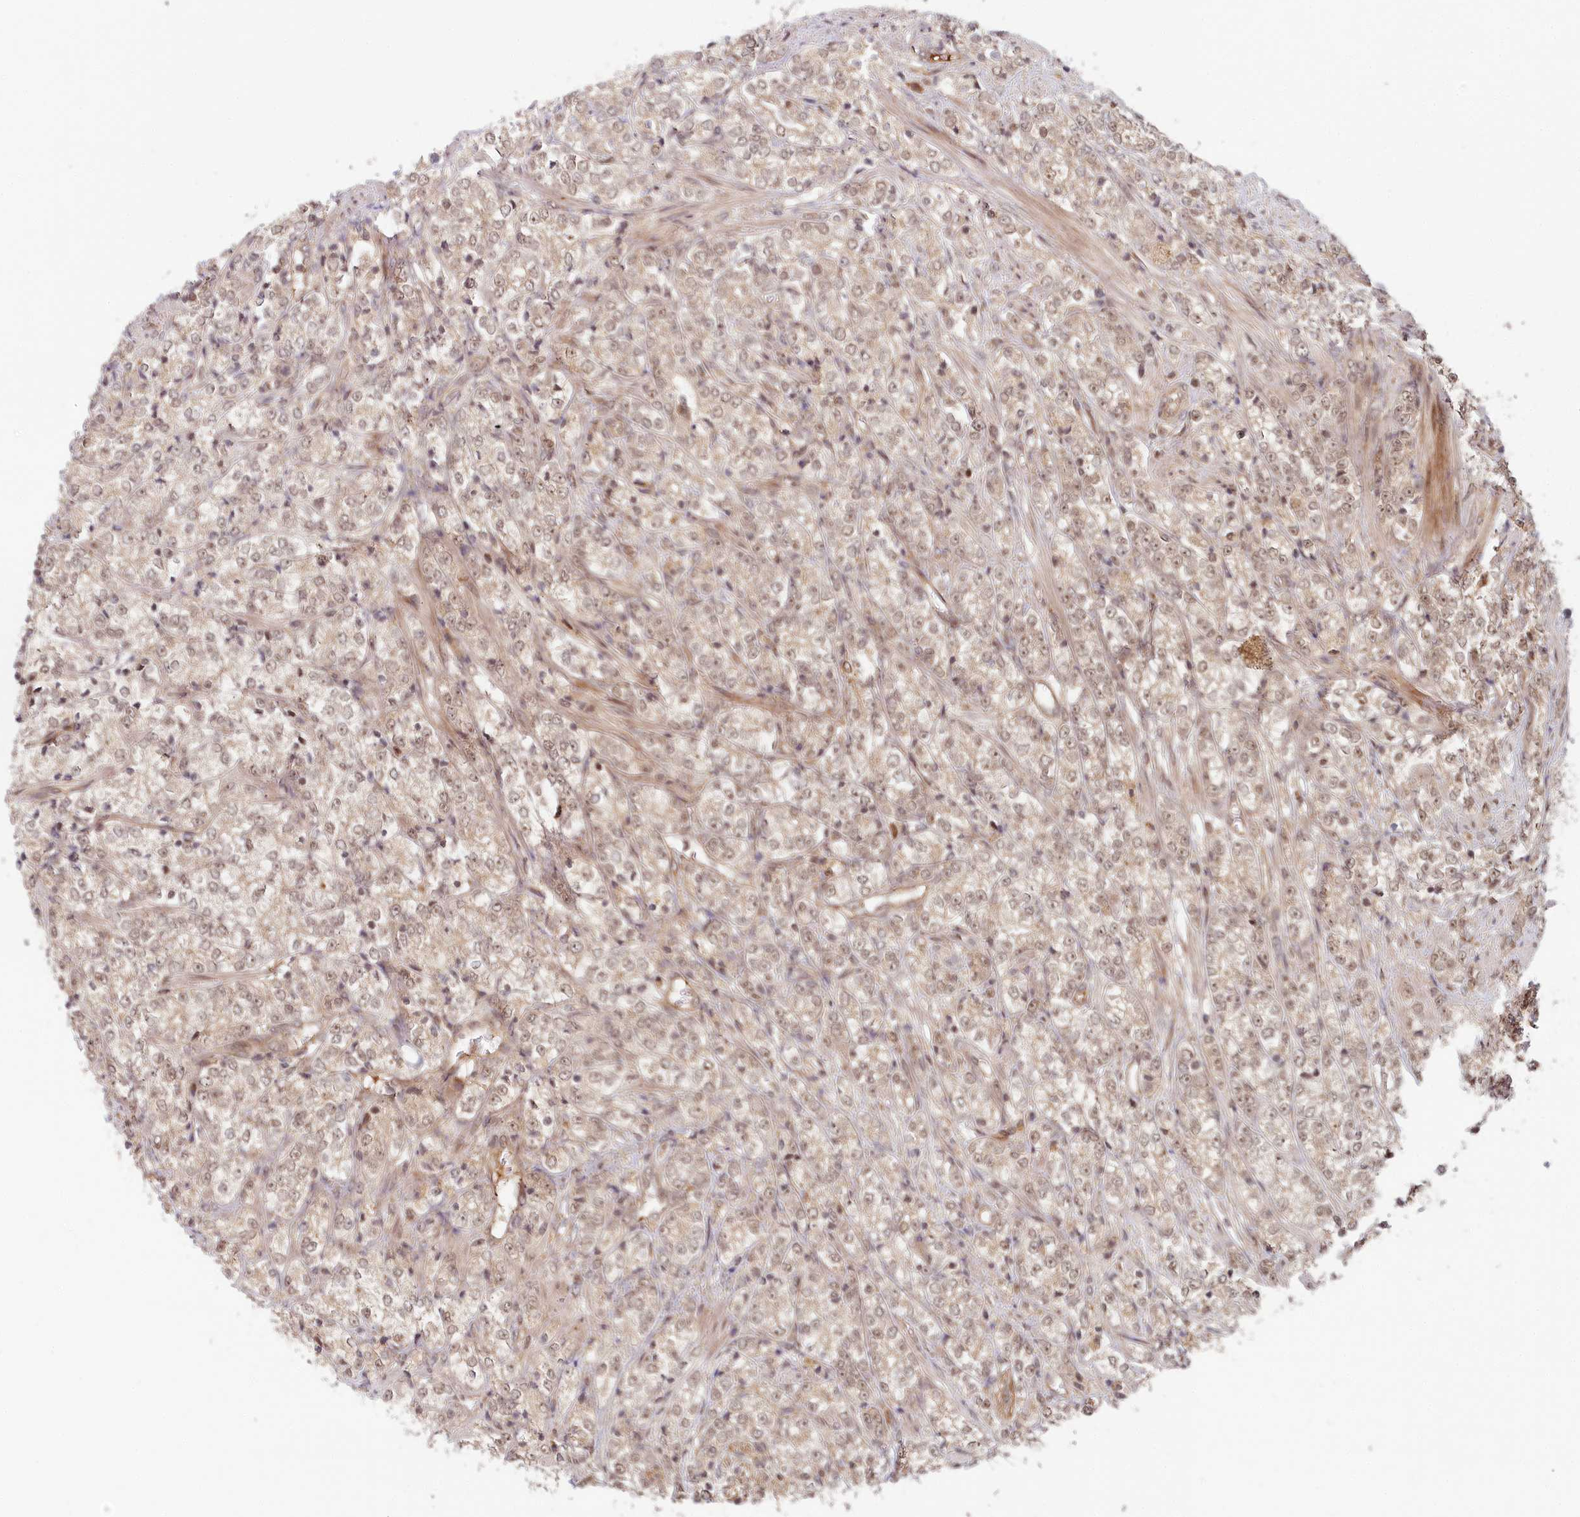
{"staining": {"intensity": "weak", "quantity": ">75%", "location": "nuclear"}, "tissue": "prostate cancer", "cell_type": "Tumor cells", "image_type": "cancer", "snomed": [{"axis": "morphology", "description": "Adenocarcinoma, High grade"}, {"axis": "topography", "description": "Prostate"}], "caption": "Brown immunohistochemical staining in prostate high-grade adenocarcinoma exhibits weak nuclear staining in about >75% of tumor cells. (DAB IHC, brown staining for protein, blue staining for nuclei).", "gene": "WAPL", "patient": {"sex": "male", "age": 69}}